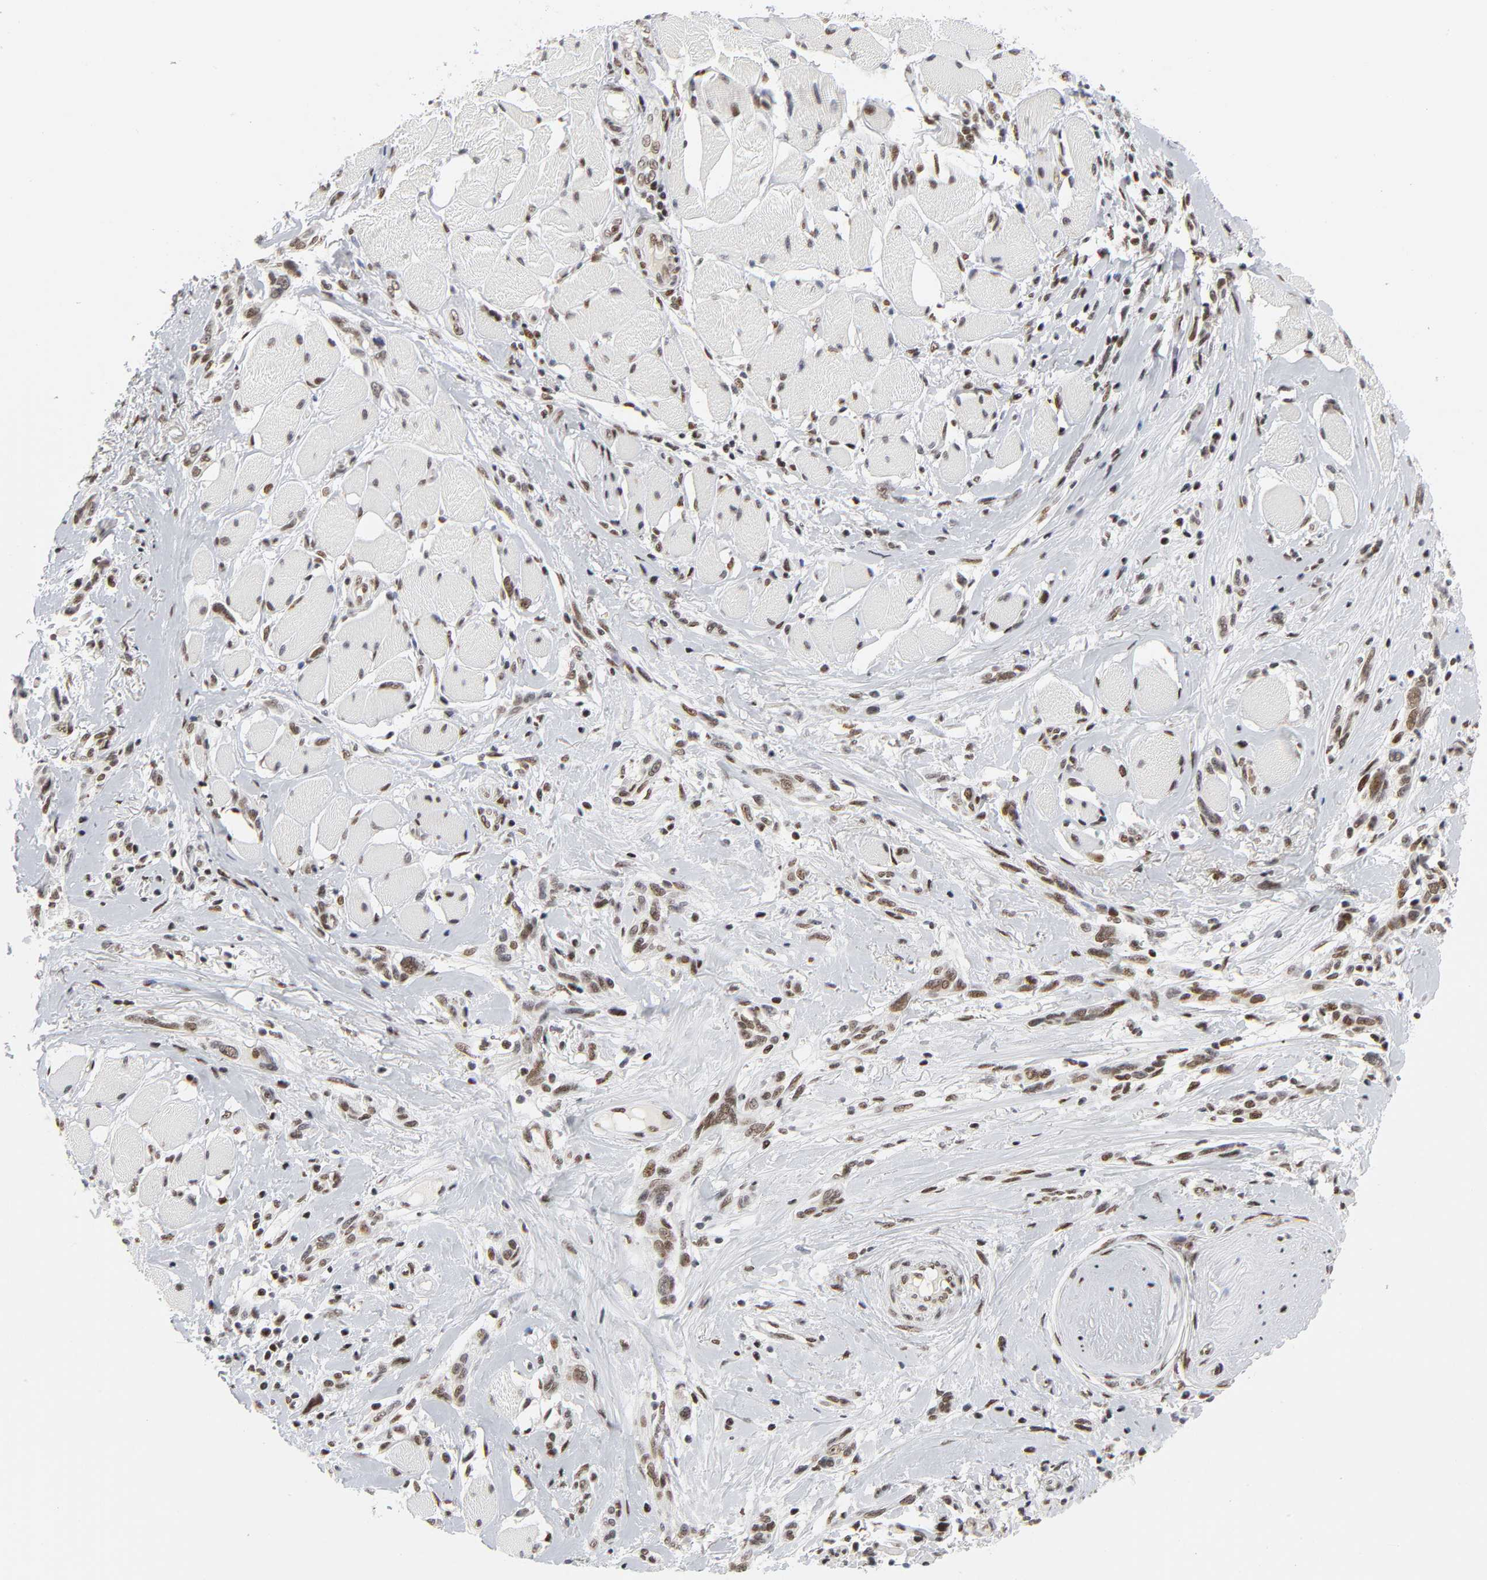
{"staining": {"intensity": "moderate", "quantity": ">75%", "location": "nuclear"}, "tissue": "melanoma", "cell_type": "Tumor cells", "image_type": "cancer", "snomed": [{"axis": "morphology", "description": "Malignant melanoma, NOS"}, {"axis": "topography", "description": "Skin"}], "caption": "This photomicrograph demonstrates IHC staining of malignant melanoma, with medium moderate nuclear positivity in approximately >75% of tumor cells.", "gene": "CREBBP", "patient": {"sex": "male", "age": 91}}